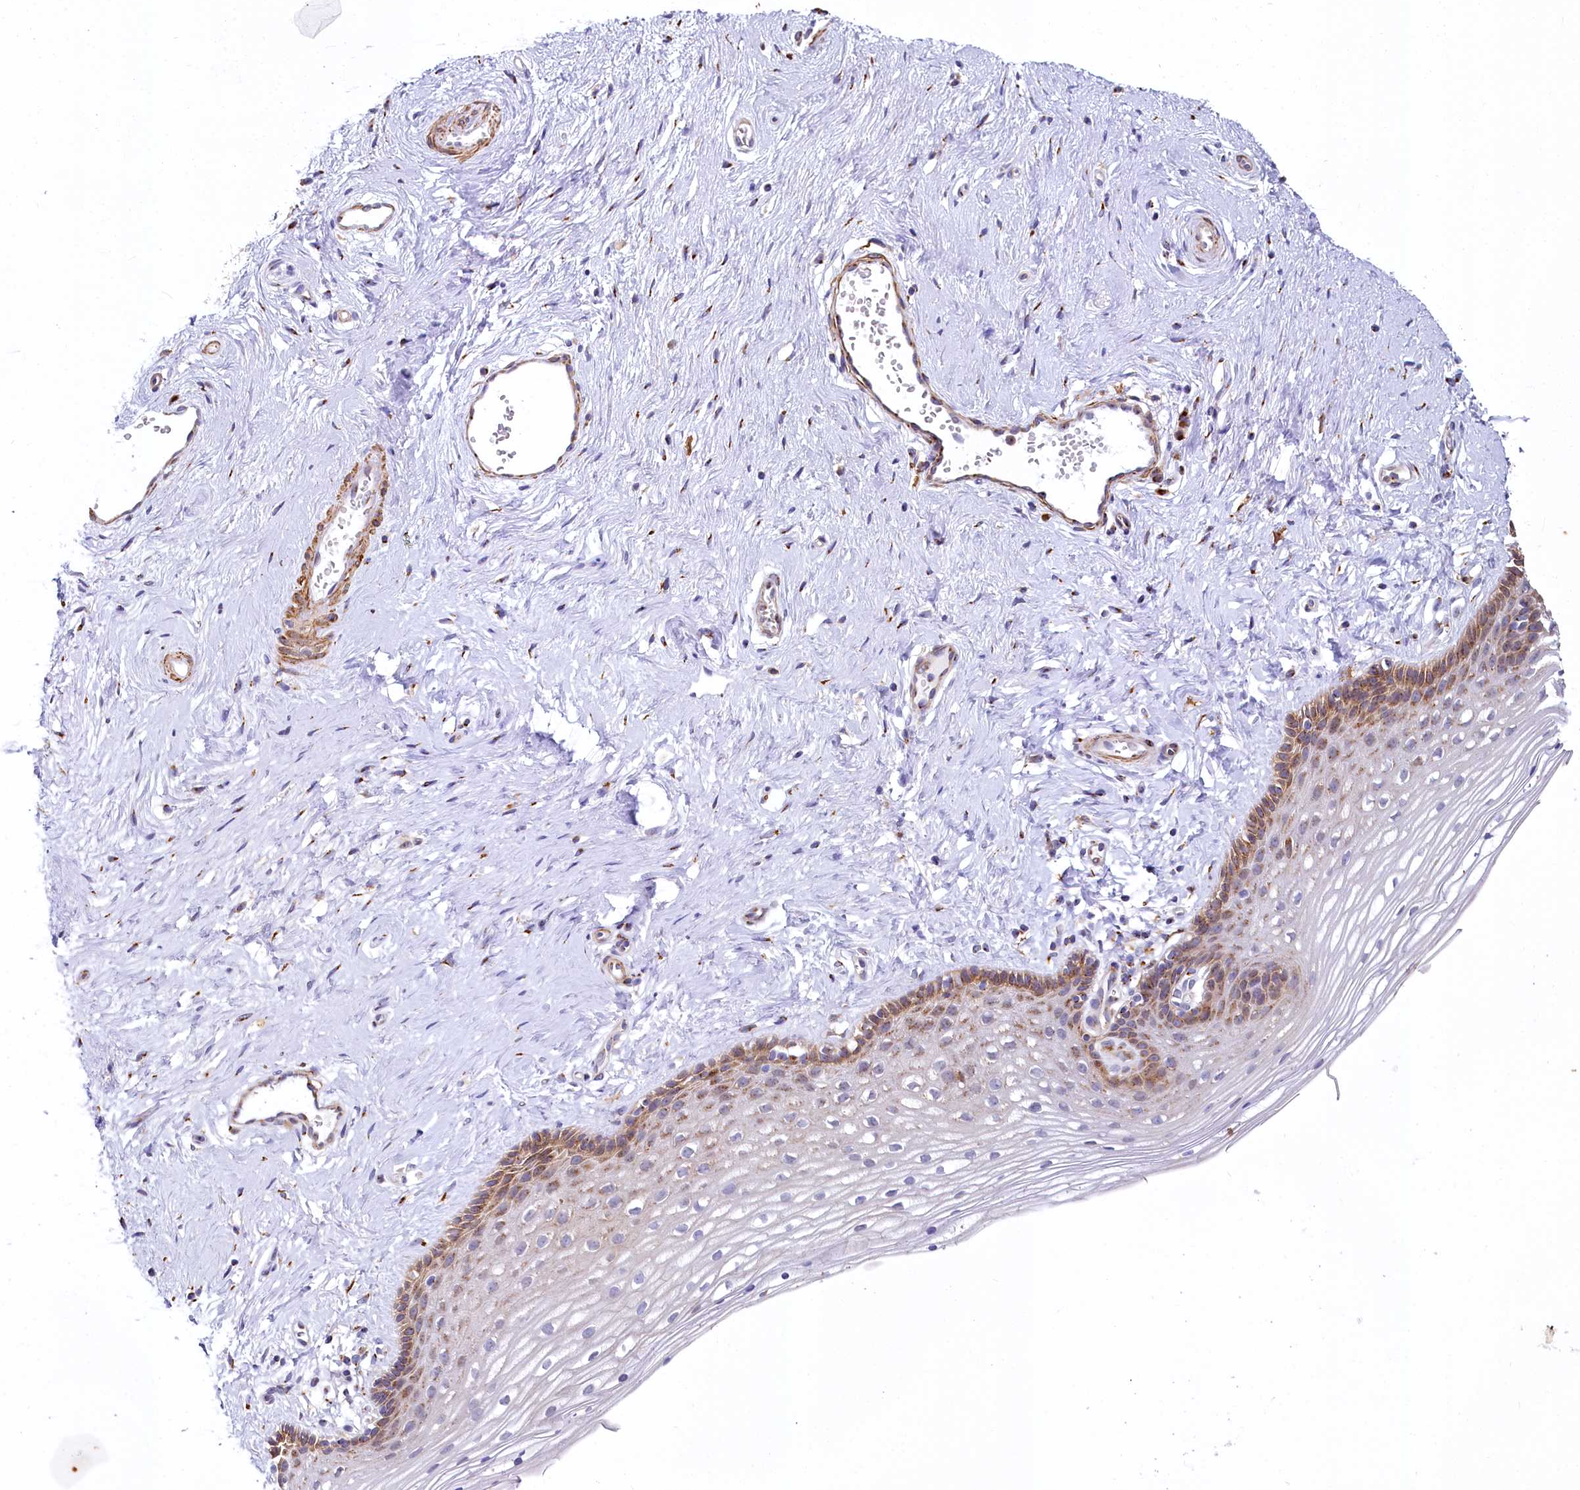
{"staining": {"intensity": "moderate", "quantity": "25%-75%", "location": "cytoplasmic/membranous"}, "tissue": "vagina", "cell_type": "Squamous epithelial cells", "image_type": "normal", "snomed": [{"axis": "morphology", "description": "Normal tissue, NOS"}, {"axis": "topography", "description": "Vagina"}], "caption": "Brown immunohistochemical staining in benign vagina demonstrates moderate cytoplasmic/membranous positivity in about 25%-75% of squamous epithelial cells.", "gene": "BET1L", "patient": {"sex": "female", "age": 46}}